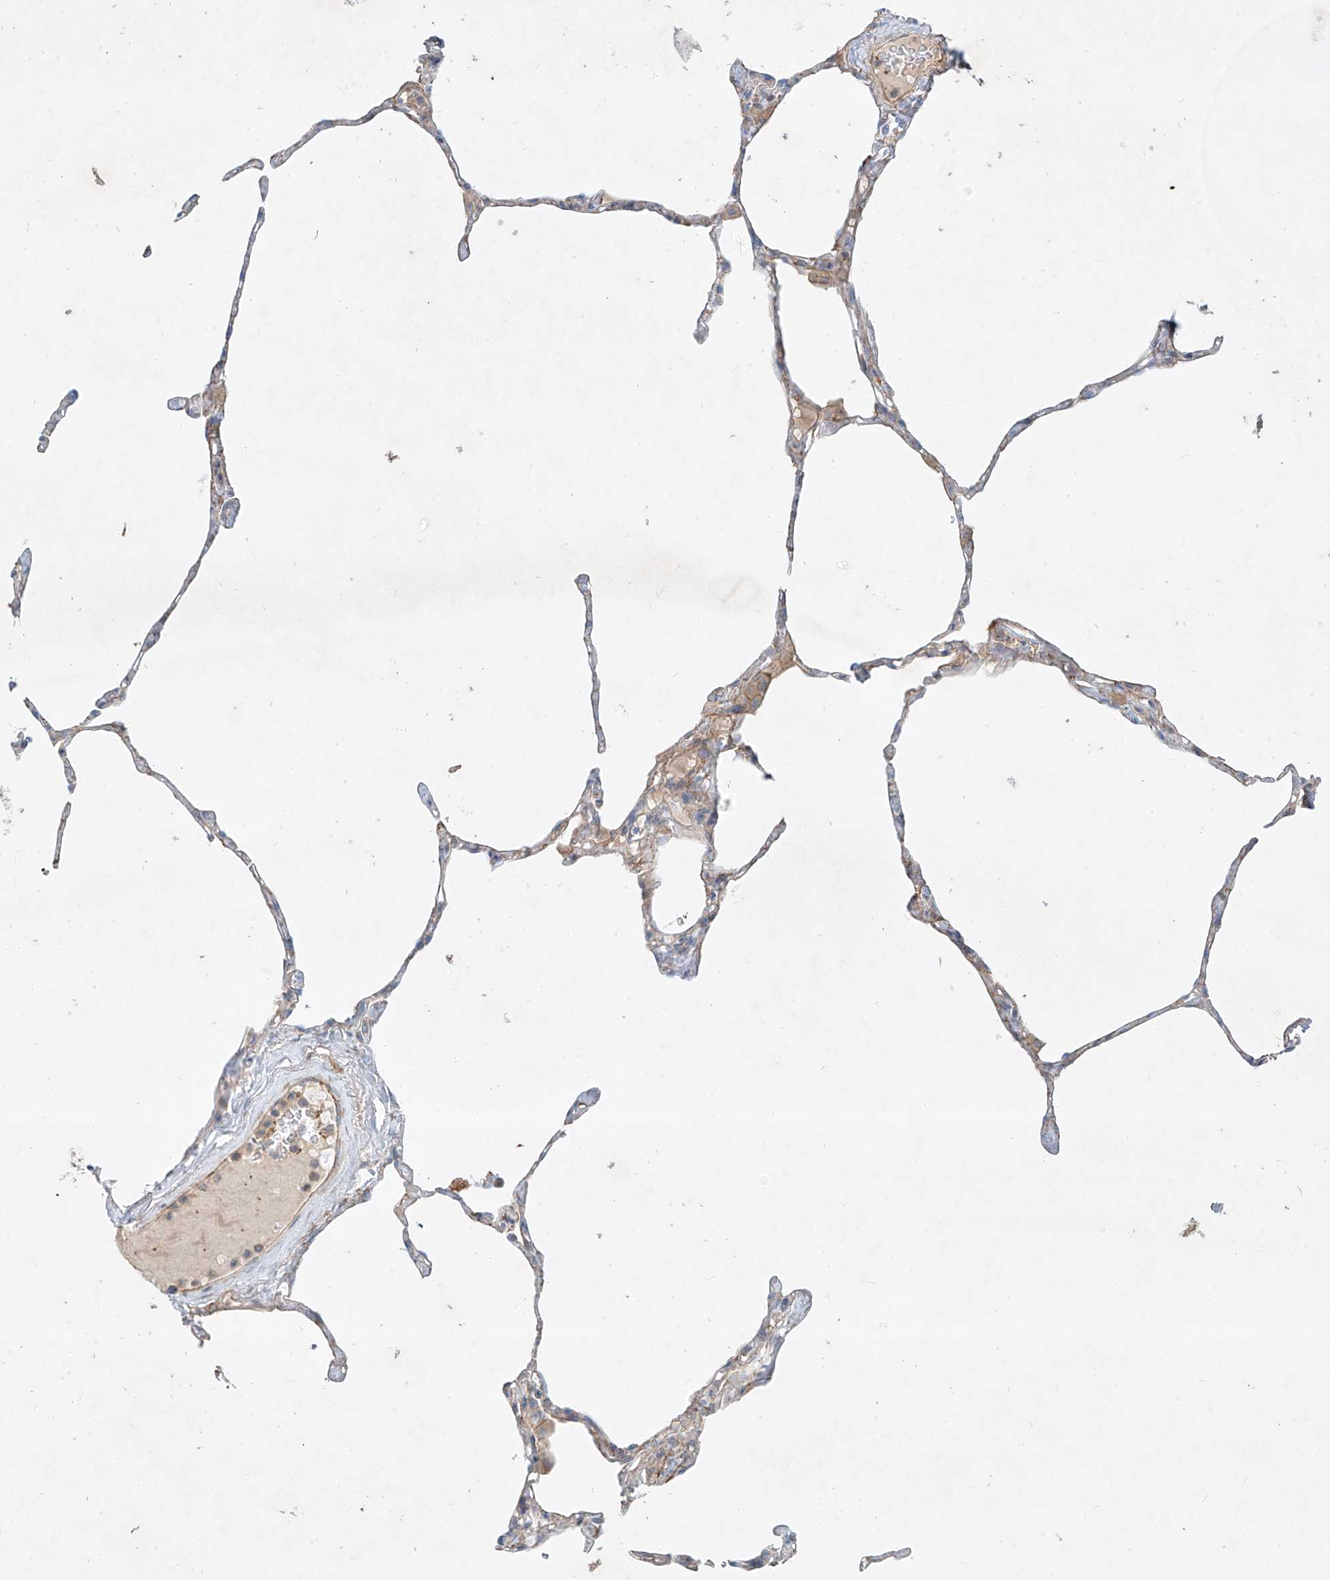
{"staining": {"intensity": "weak", "quantity": "<25%", "location": "cytoplasmic/membranous"}, "tissue": "lung", "cell_type": "Alveolar cells", "image_type": "normal", "snomed": [{"axis": "morphology", "description": "Normal tissue, NOS"}, {"axis": "topography", "description": "Lung"}], "caption": "A high-resolution histopathology image shows immunohistochemistry (IHC) staining of normal lung, which shows no significant expression in alveolar cells. The staining was performed using DAB to visualize the protein expression in brown, while the nuclei were stained in blue with hematoxylin (Magnification: 20x).", "gene": "AJM1", "patient": {"sex": "male", "age": 65}}